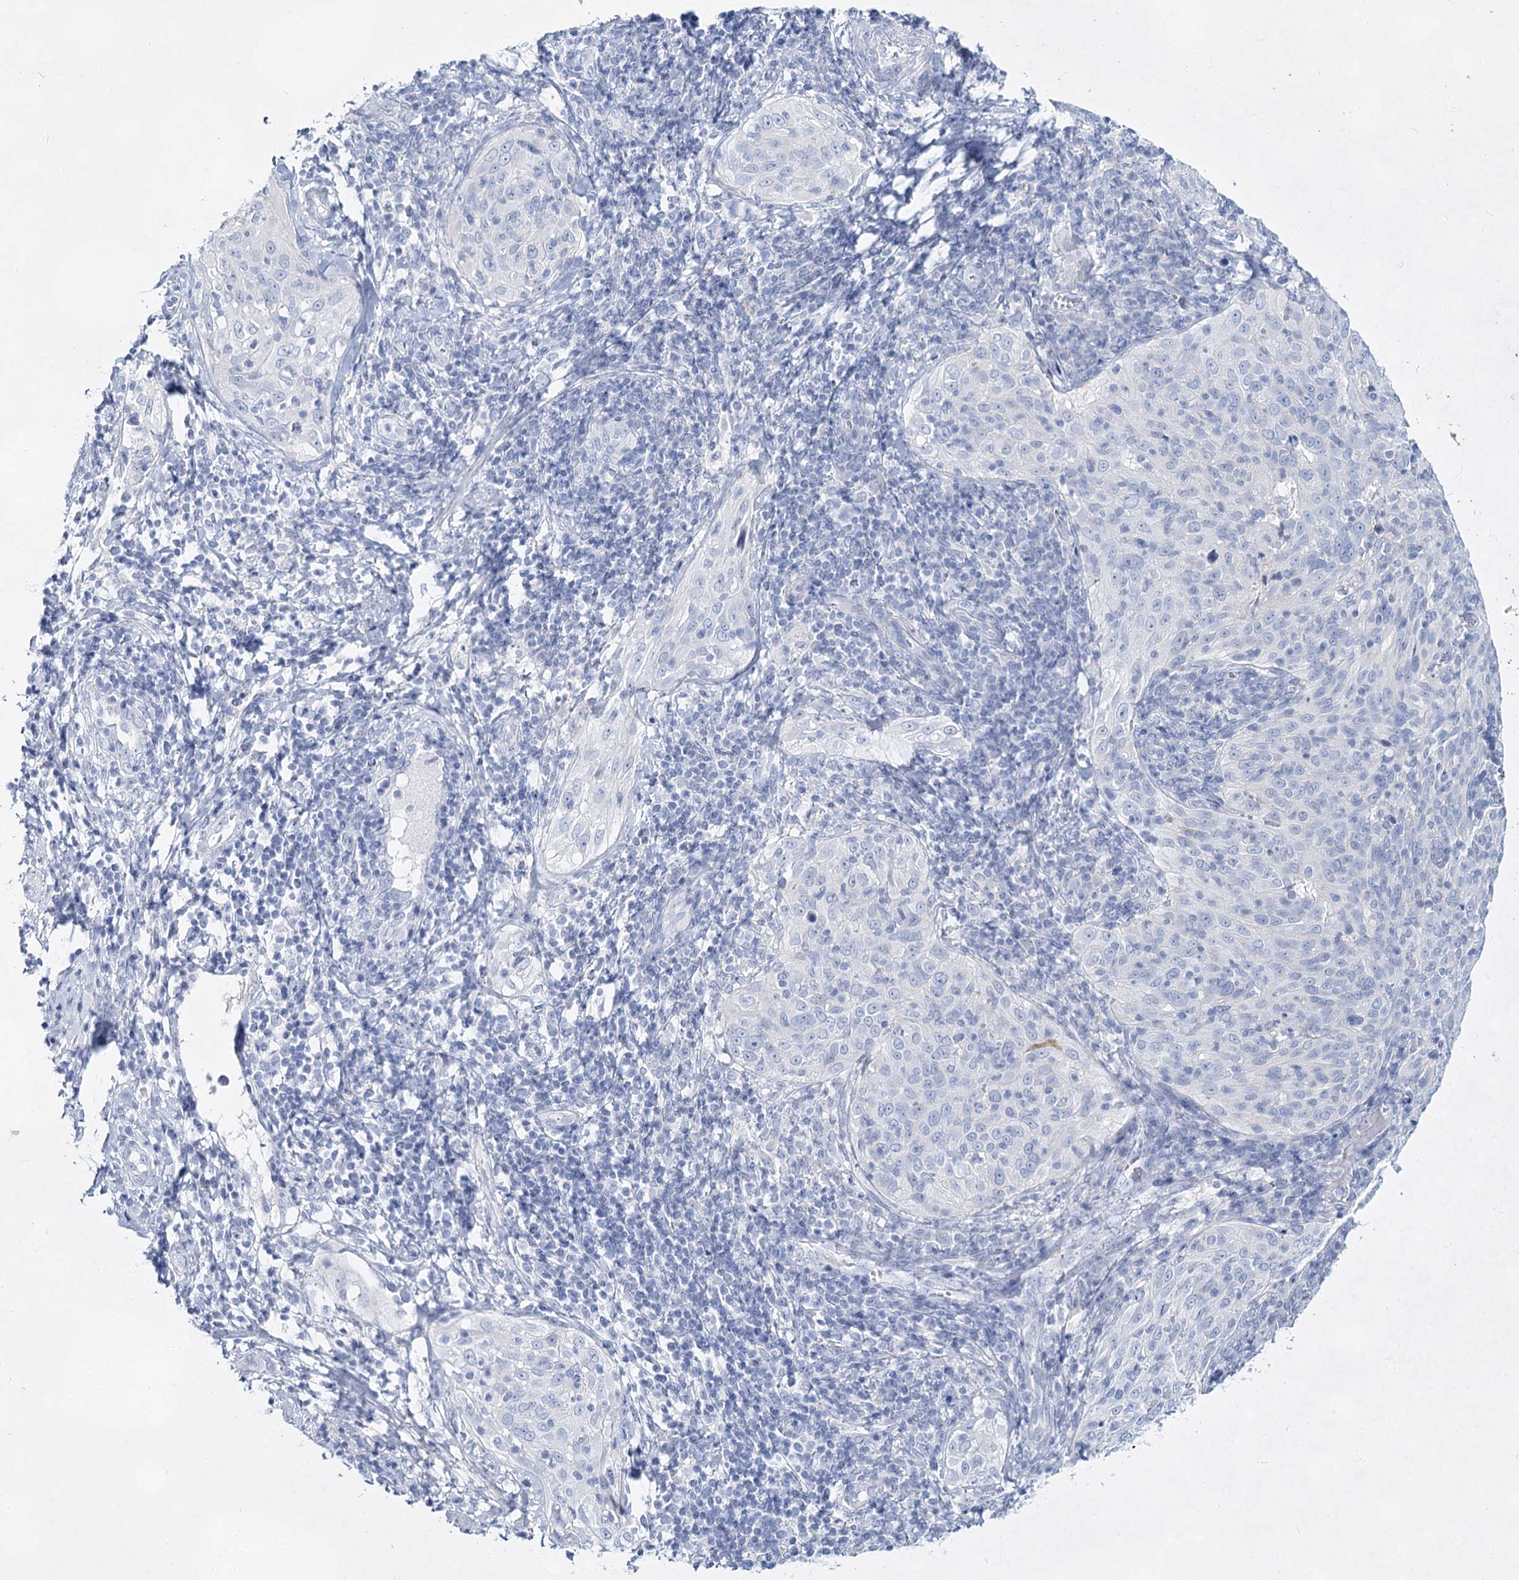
{"staining": {"intensity": "negative", "quantity": "none", "location": "none"}, "tissue": "cervical cancer", "cell_type": "Tumor cells", "image_type": "cancer", "snomed": [{"axis": "morphology", "description": "Squamous cell carcinoma, NOS"}, {"axis": "topography", "description": "Cervix"}], "caption": "Human cervical cancer stained for a protein using immunohistochemistry exhibits no staining in tumor cells.", "gene": "SLC17A2", "patient": {"sex": "female", "age": 31}}